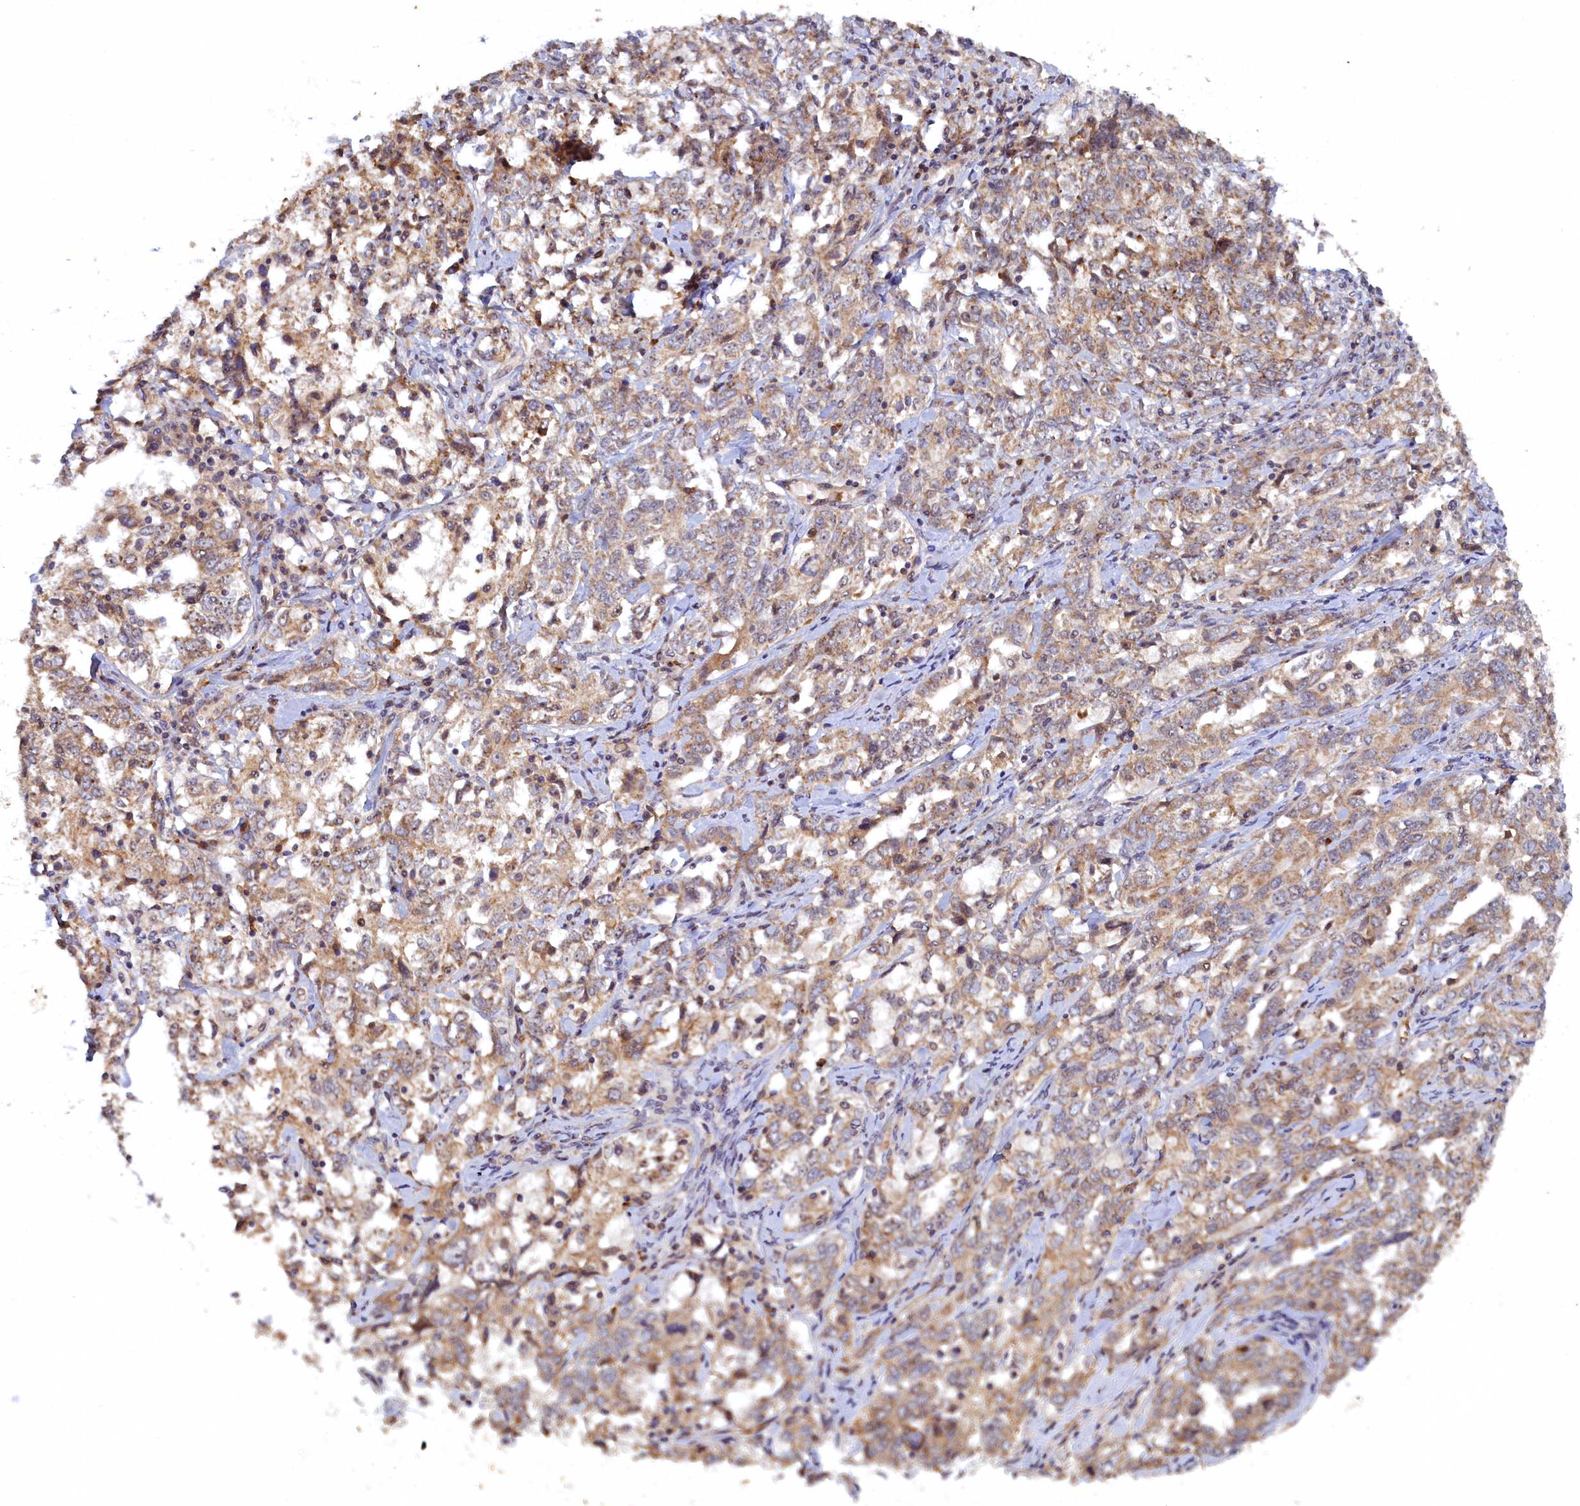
{"staining": {"intensity": "weak", "quantity": ">75%", "location": "cytoplasmic/membranous"}, "tissue": "ovarian cancer", "cell_type": "Tumor cells", "image_type": "cancer", "snomed": [{"axis": "morphology", "description": "Carcinoma, endometroid"}, {"axis": "topography", "description": "Ovary"}], "caption": "Weak cytoplasmic/membranous protein staining is present in about >75% of tumor cells in ovarian cancer (endometroid carcinoma).", "gene": "CEP20", "patient": {"sex": "female", "age": 62}}